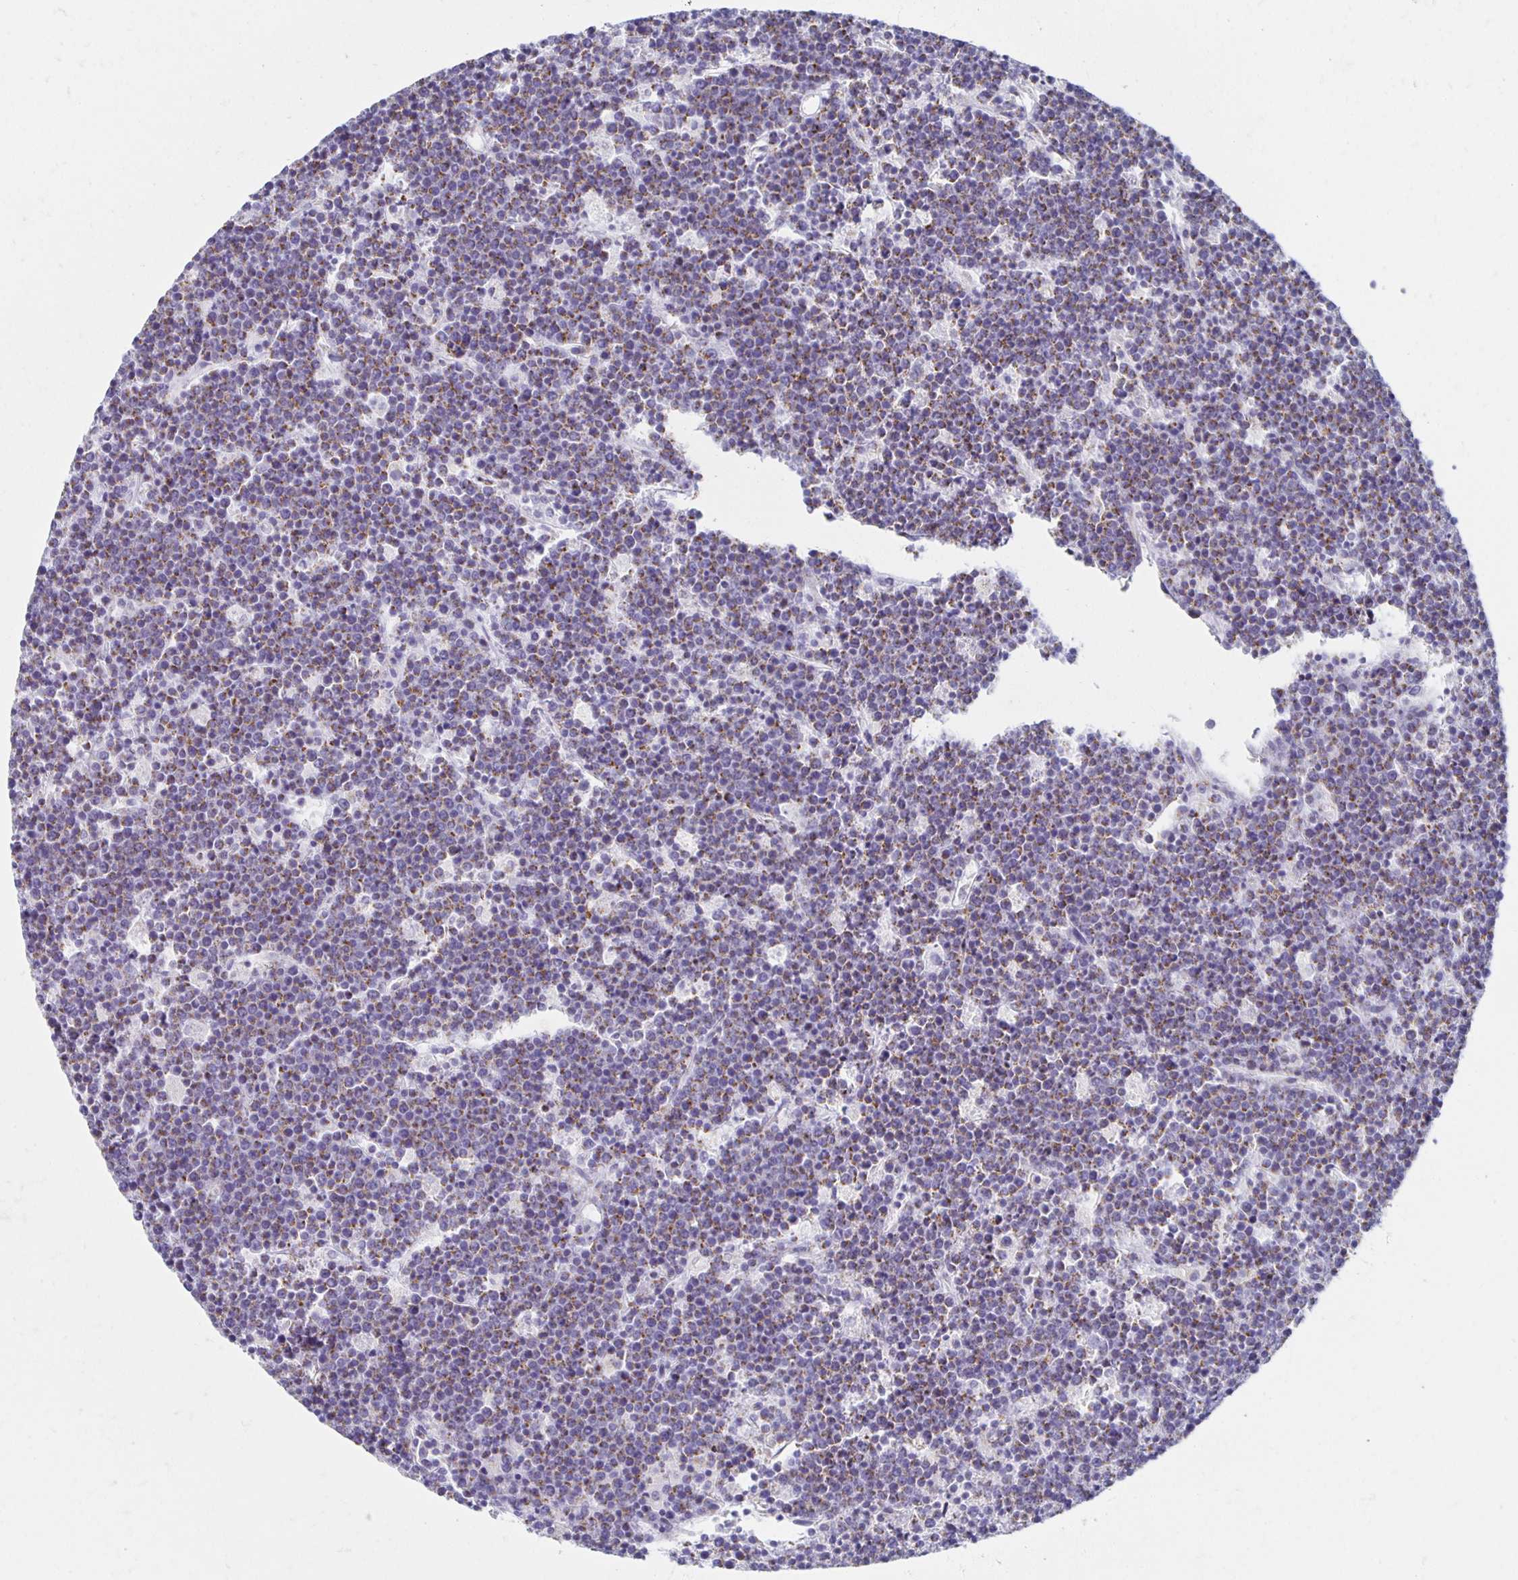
{"staining": {"intensity": "weak", "quantity": ">75%", "location": "cytoplasmic/membranous"}, "tissue": "lymphoma", "cell_type": "Tumor cells", "image_type": "cancer", "snomed": [{"axis": "morphology", "description": "Malignant lymphoma, non-Hodgkin's type, High grade"}, {"axis": "topography", "description": "Ovary"}], "caption": "Brown immunohistochemical staining in human lymphoma reveals weak cytoplasmic/membranous expression in approximately >75% of tumor cells.", "gene": "TEX44", "patient": {"sex": "female", "age": 56}}